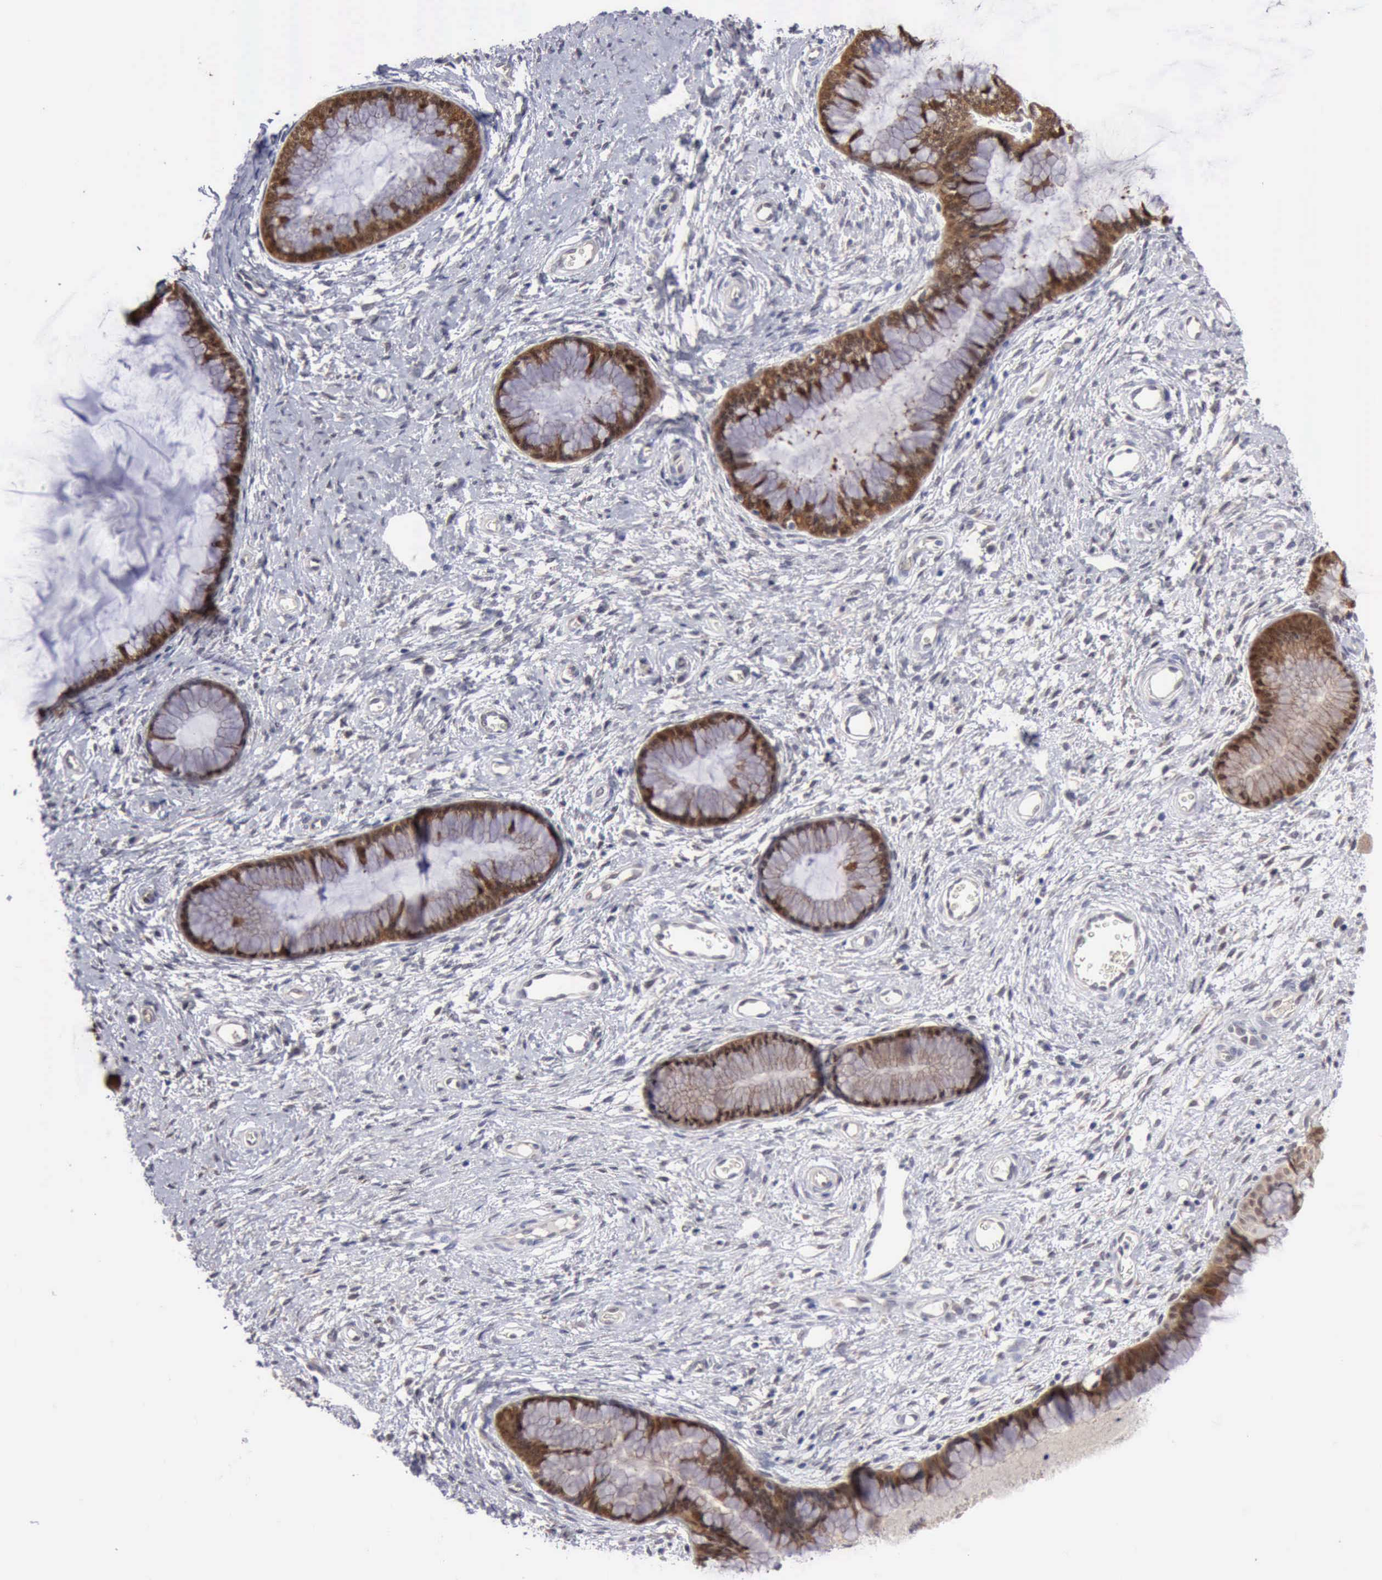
{"staining": {"intensity": "moderate", "quantity": "25%-75%", "location": "nuclear"}, "tissue": "cervix", "cell_type": "Glandular cells", "image_type": "normal", "snomed": [{"axis": "morphology", "description": "Normal tissue, NOS"}, {"axis": "topography", "description": "Cervix"}], "caption": "IHC of benign cervix demonstrates medium levels of moderate nuclear staining in approximately 25%-75% of glandular cells.", "gene": "PTGR2", "patient": {"sex": "female", "age": 27}}